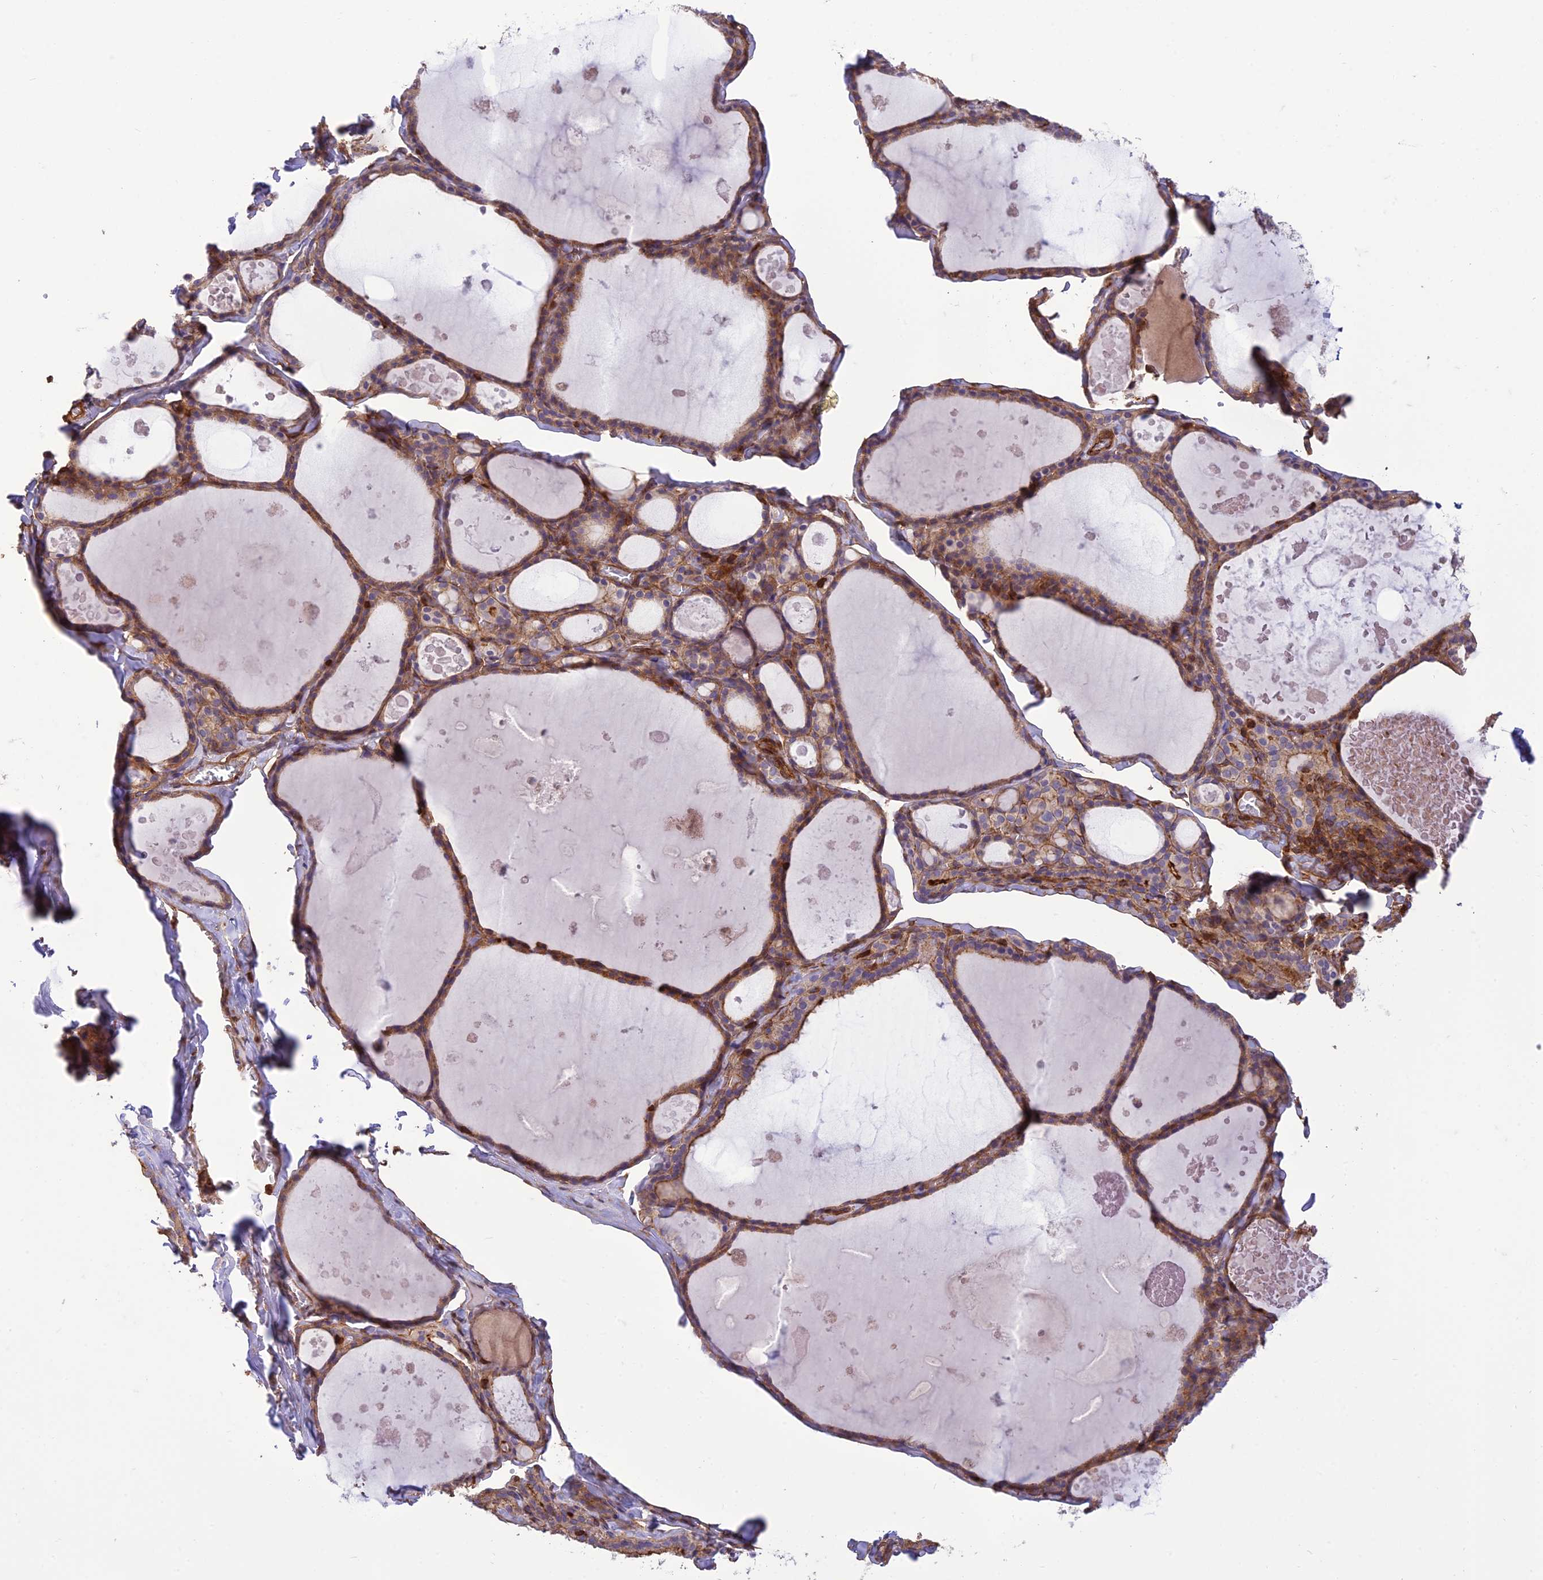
{"staining": {"intensity": "moderate", "quantity": ">75%", "location": "cytoplasmic/membranous"}, "tissue": "thyroid gland", "cell_type": "Glandular cells", "image_type": "normal", "snomed": [{"axis": "morphology", "description": "Normal tissue, NOS"}, {"axis": "topography", "description": "Thyroid gland"}], "caption": "The image exhibits a brown stain indicating the presence of a protein in the cytoplasmic/membranous of glandular cells in thyroid gland.", "gene": "HPSE2", "patient": {"sex": "male", "age": 56}}